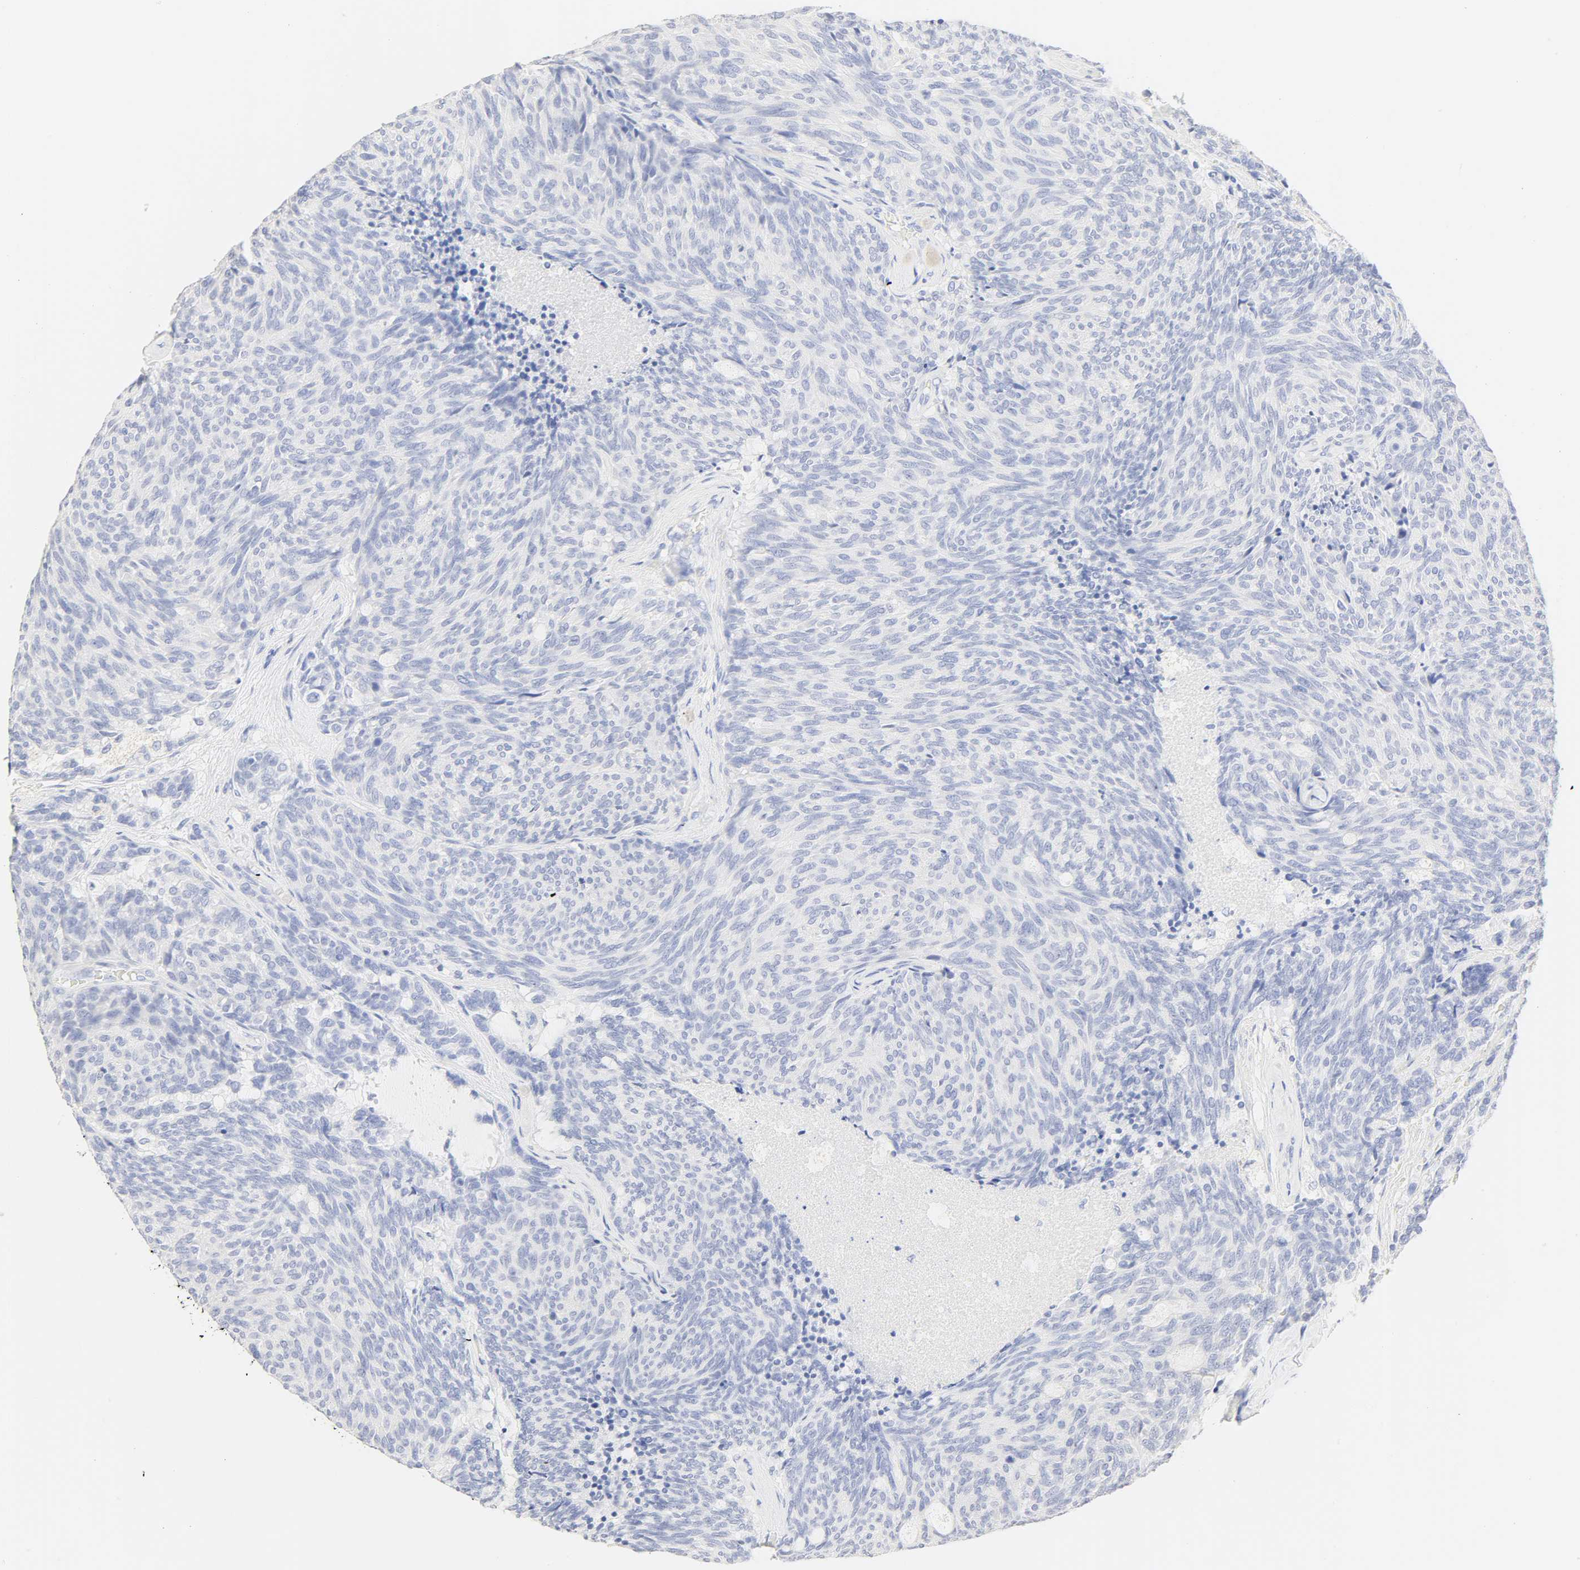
{"staining": {"intensity": "negative", "quantity": "none", "location": "none"}, "tissue": "carcinoid", "cell_type": "Tumor cells", "image_type": "cancer", "snomed": [{"axis": "morphology", "description": "Carcinoid, malignant, NOS"}, {"axis": "topography", "description": "Pancreas"}], "caption": "An image of human carcinoid is negative for staining in tumor cells. Nuclei are stained in blue.", "gene": "SLCO1B3", "patient": {"sex": "female", "age": 54}}